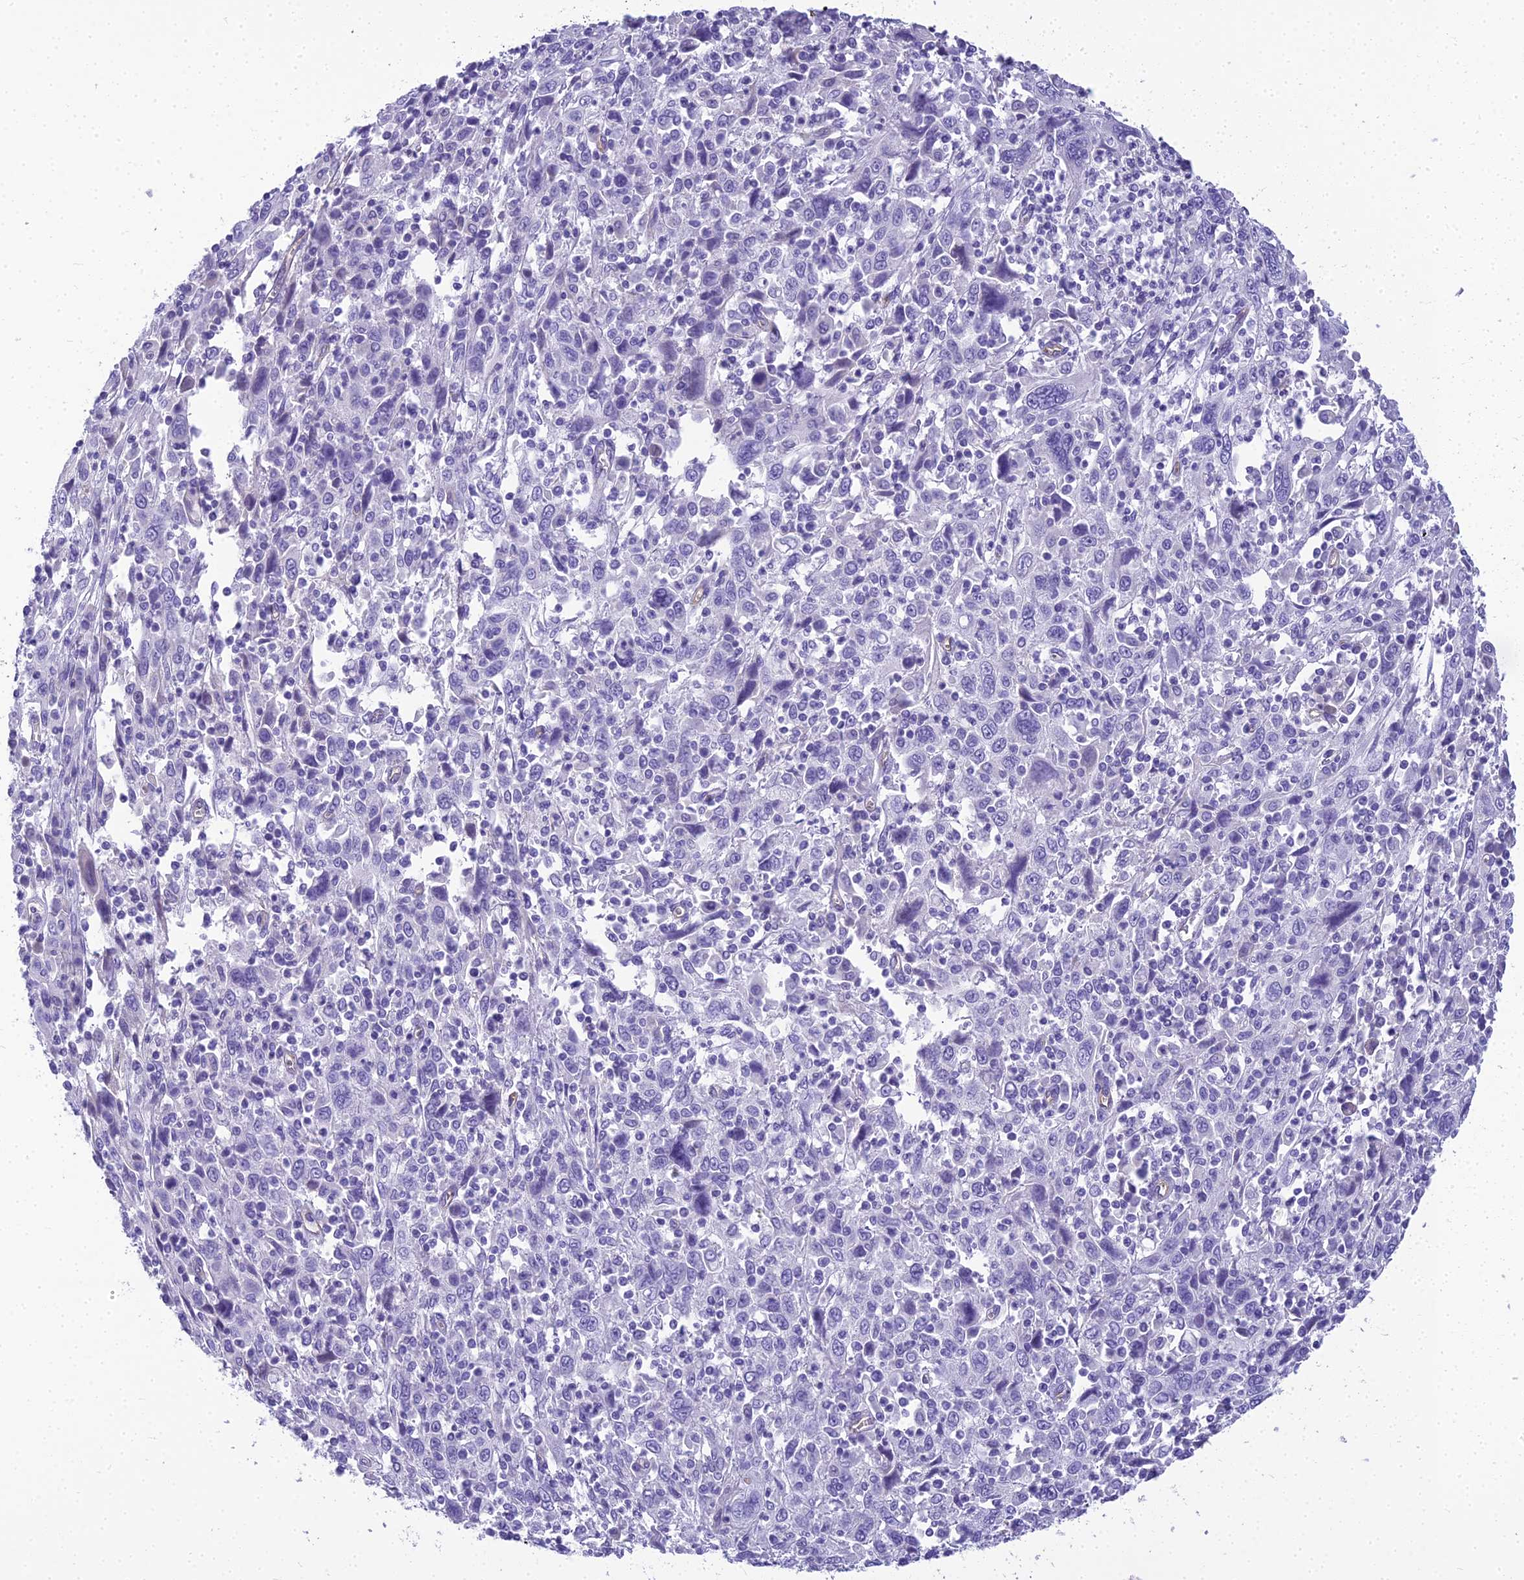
{"staining": {"intensity": "negative", "quantity": "none", "location": "none"}, "tissue": "cervical cancer", "cell_type": "Tumor cells", "image_type": "cancer", "snomed": [{"axis": "morphology", "description": "Squamous cell carcinoma, NOS"}, {"axis": "topography", "description": "Cervix"}], "caption": "High power microscopy histopathology image of an IHC histopathology image of cervical cancer, revealing no significant staining in tumor cells.", "gene": "NINJ1", "patient": {"sex": "female", "age": 46}}